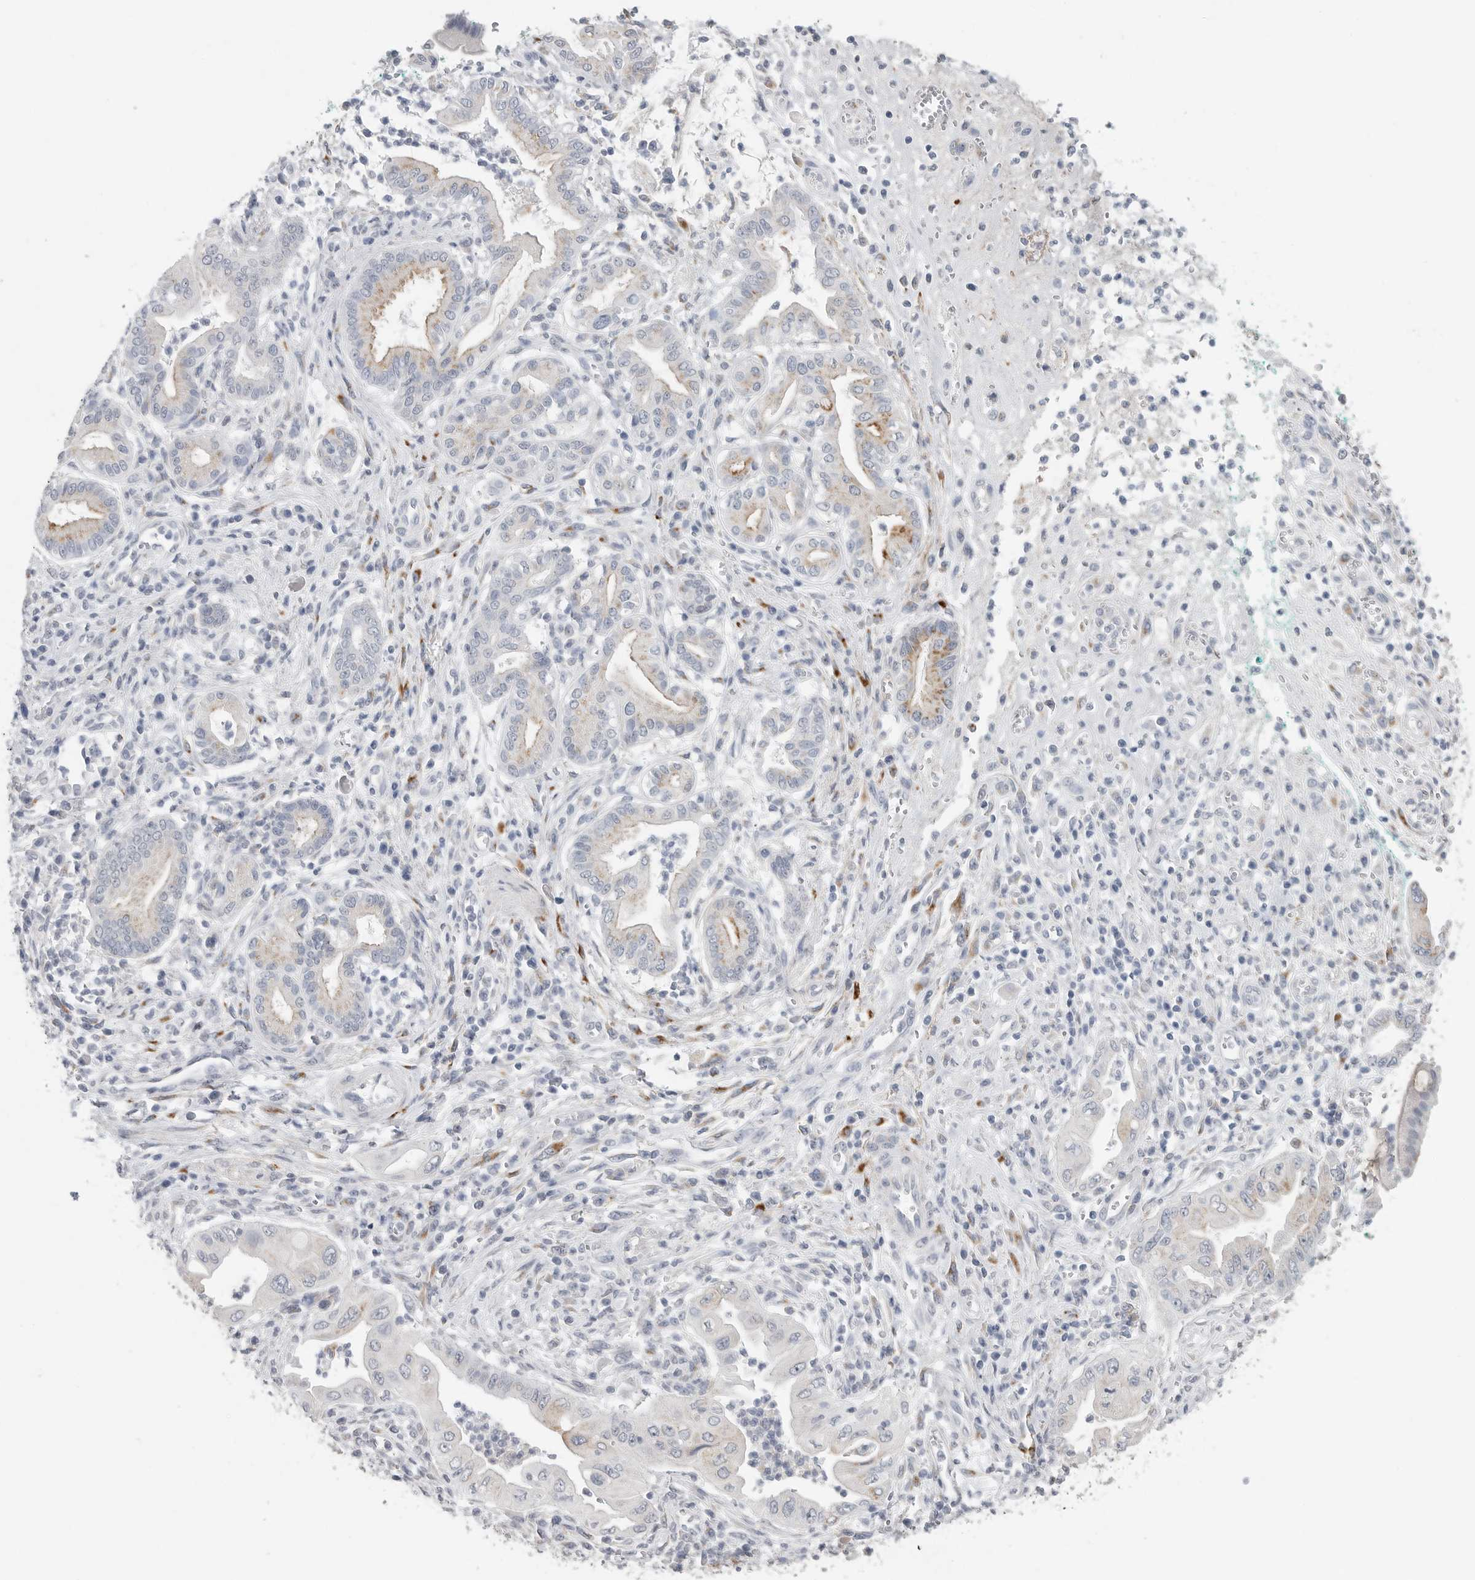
{"staining": {"intensity": "moderate", "quantity": "<25%", "location": "cytoplasmic/membranous"}, "tissue": "pancreatic cancer", "cell_type": "Tumor cells", "image_type": "cancer", "snomed": [{"axis": "morphology", "description": "Adenocarcinoma, NOS"}, {"axis": "topography", "description": "Pancreas"}], "caption": "Pancreatic cancer (adenocarcinoma) stained for a protein (brown) displays moderate cytoplasmic/membranous positive staining in approximately <25% of tumor cells.", "gene": "TIMP1", "patient": {"sex": "male", "age": 78}}